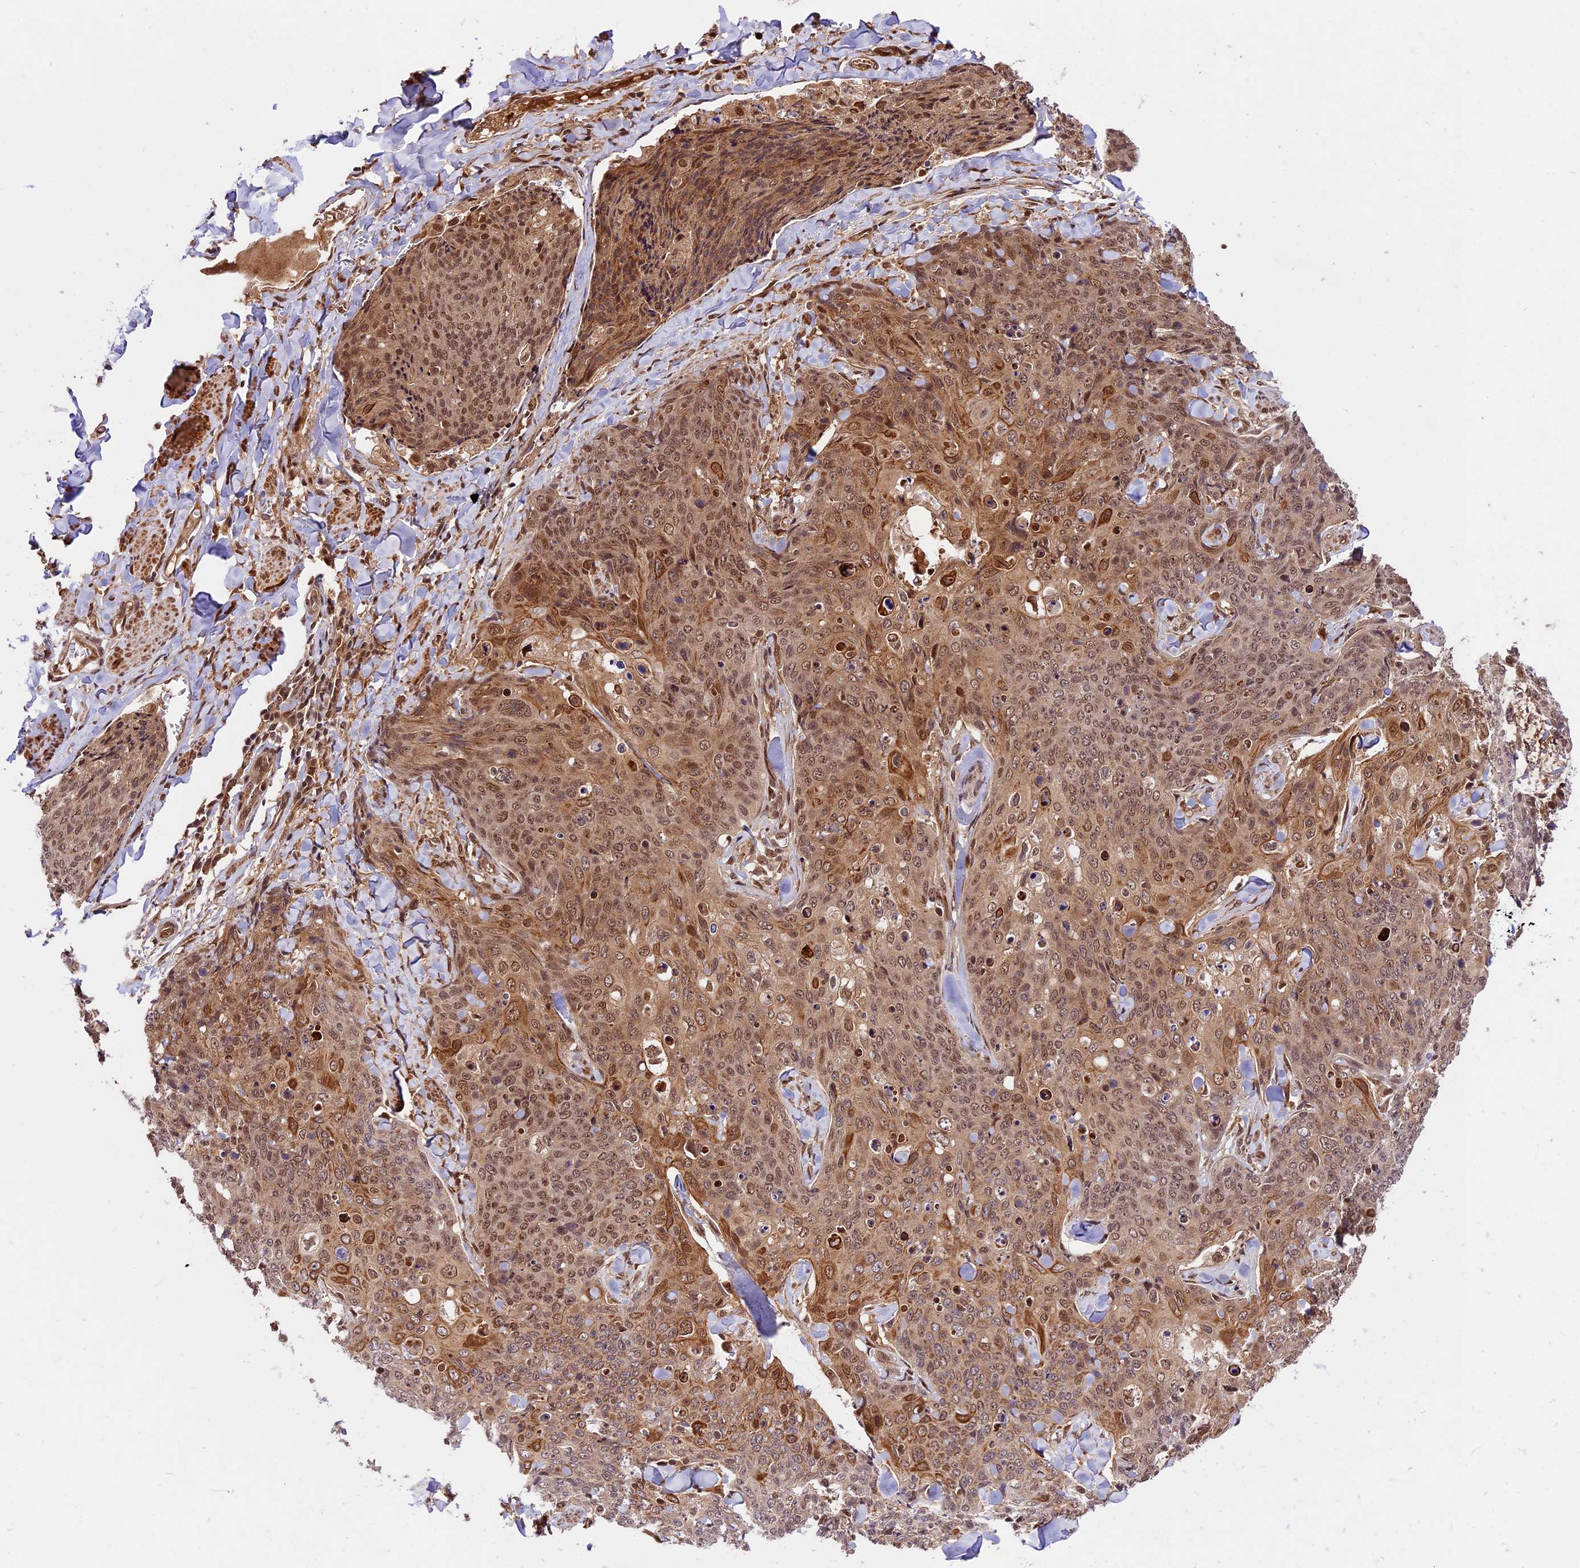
{"staining": {"intensity": "moderate", "quantity": ">75%", "location": "cytoplasmic/membranous,nuclear"}, "tissue": "skin cancer", "cell_type": "Tumor cells", "image_type": "cancer", "snomed": [{"axis": "morphology", "description": "Squamous cell carcinoma, NOS"}, {"axis": "topography", "description": "Skin"}, {"axis": "topography", "description": "Vulva"}], "caption": "This image displays skin cancer (squamous cell carcinoma) stained with immunohistochemistry to label a protein in brown. The cytoplasmic/membranous and nuclear of tumor cells show moderate positivity for the protein. Nuclei are counter-stained blue.", "gene": "DHX38", "patient": {"sex": "female", "age": 85}}